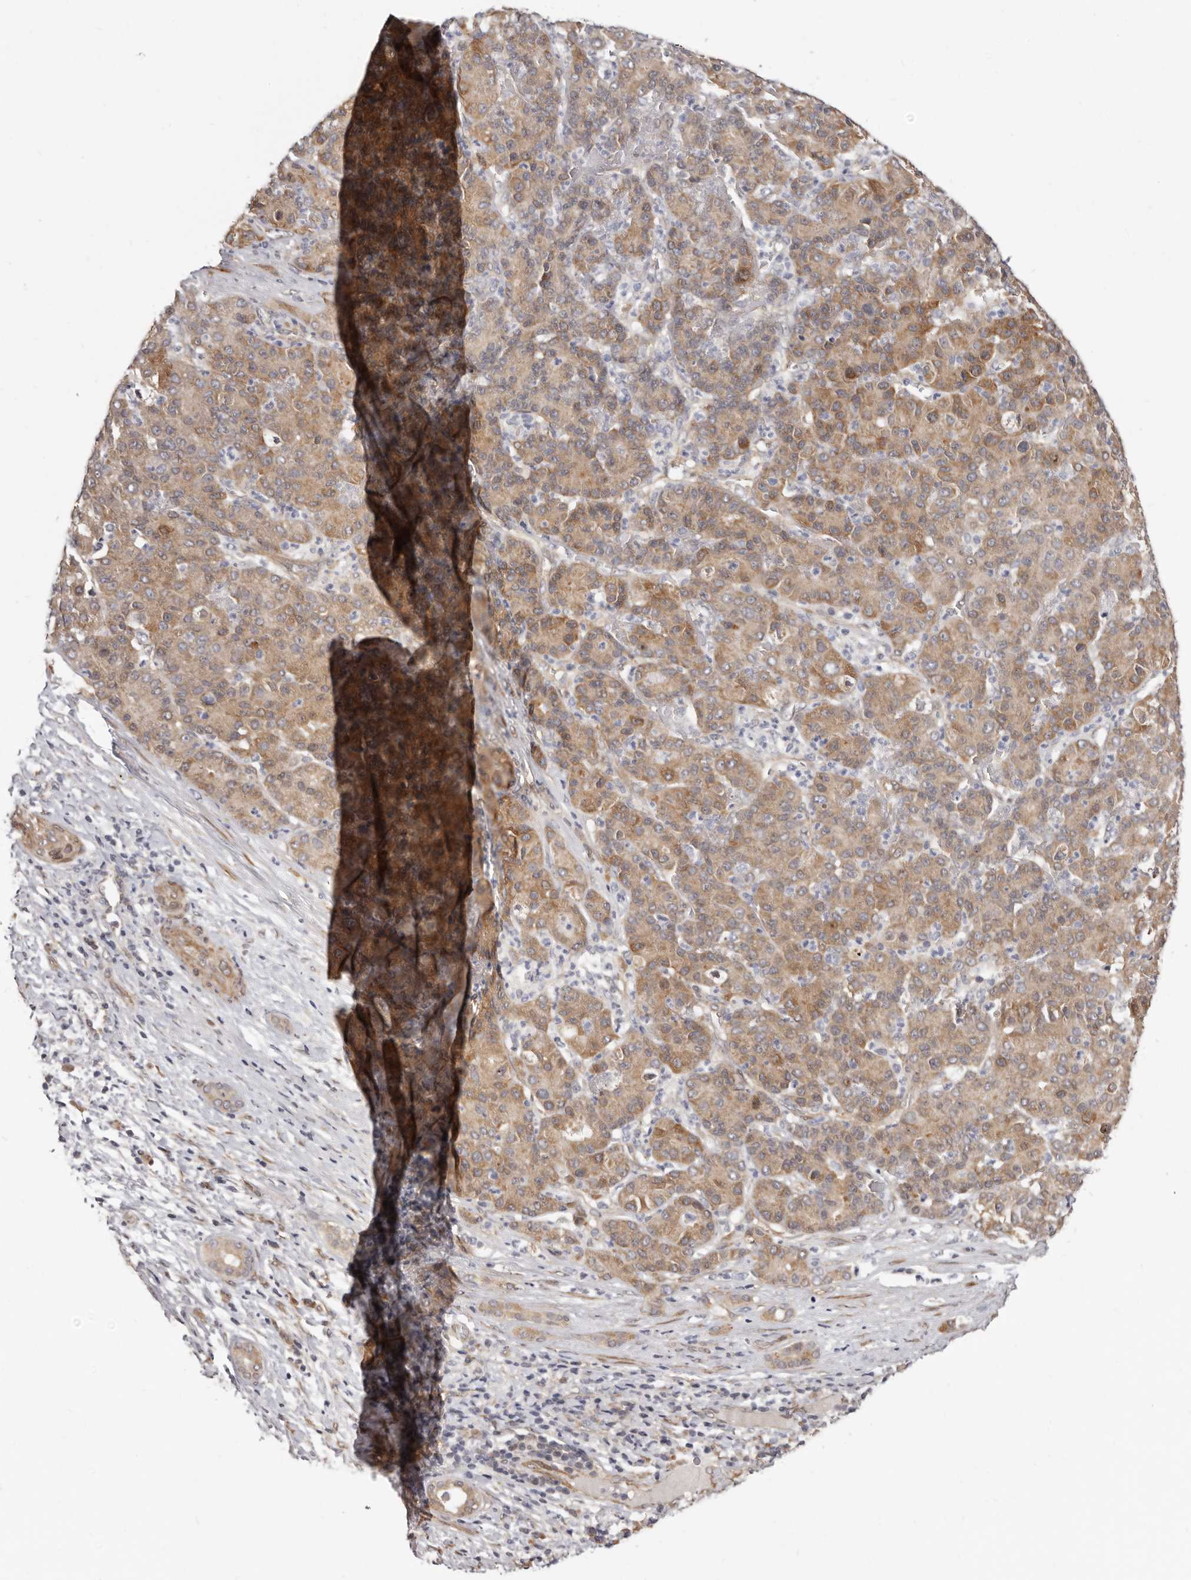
{"staining": {"intensity": "moderate", "quantity": ">75%", "location": "cytoplasmic/membranous"}, "tissue": "liver cancer", "cell_type": "Tumor cells", "image_type": "cancer", "snomed": [{"axis": "morphology", "description": "Carcinoma, Hepatocellular, NOS"}, {"axis": "topography", "description": "Liver"}], "caption": "Moderate cytoplasmic/membranous protein positivity is appreciated in about >75% of tumor cells in hepatocellular carcinoma (liver).", "gene": "SBDS", "patient": {"sex": "male", "age": 65}}